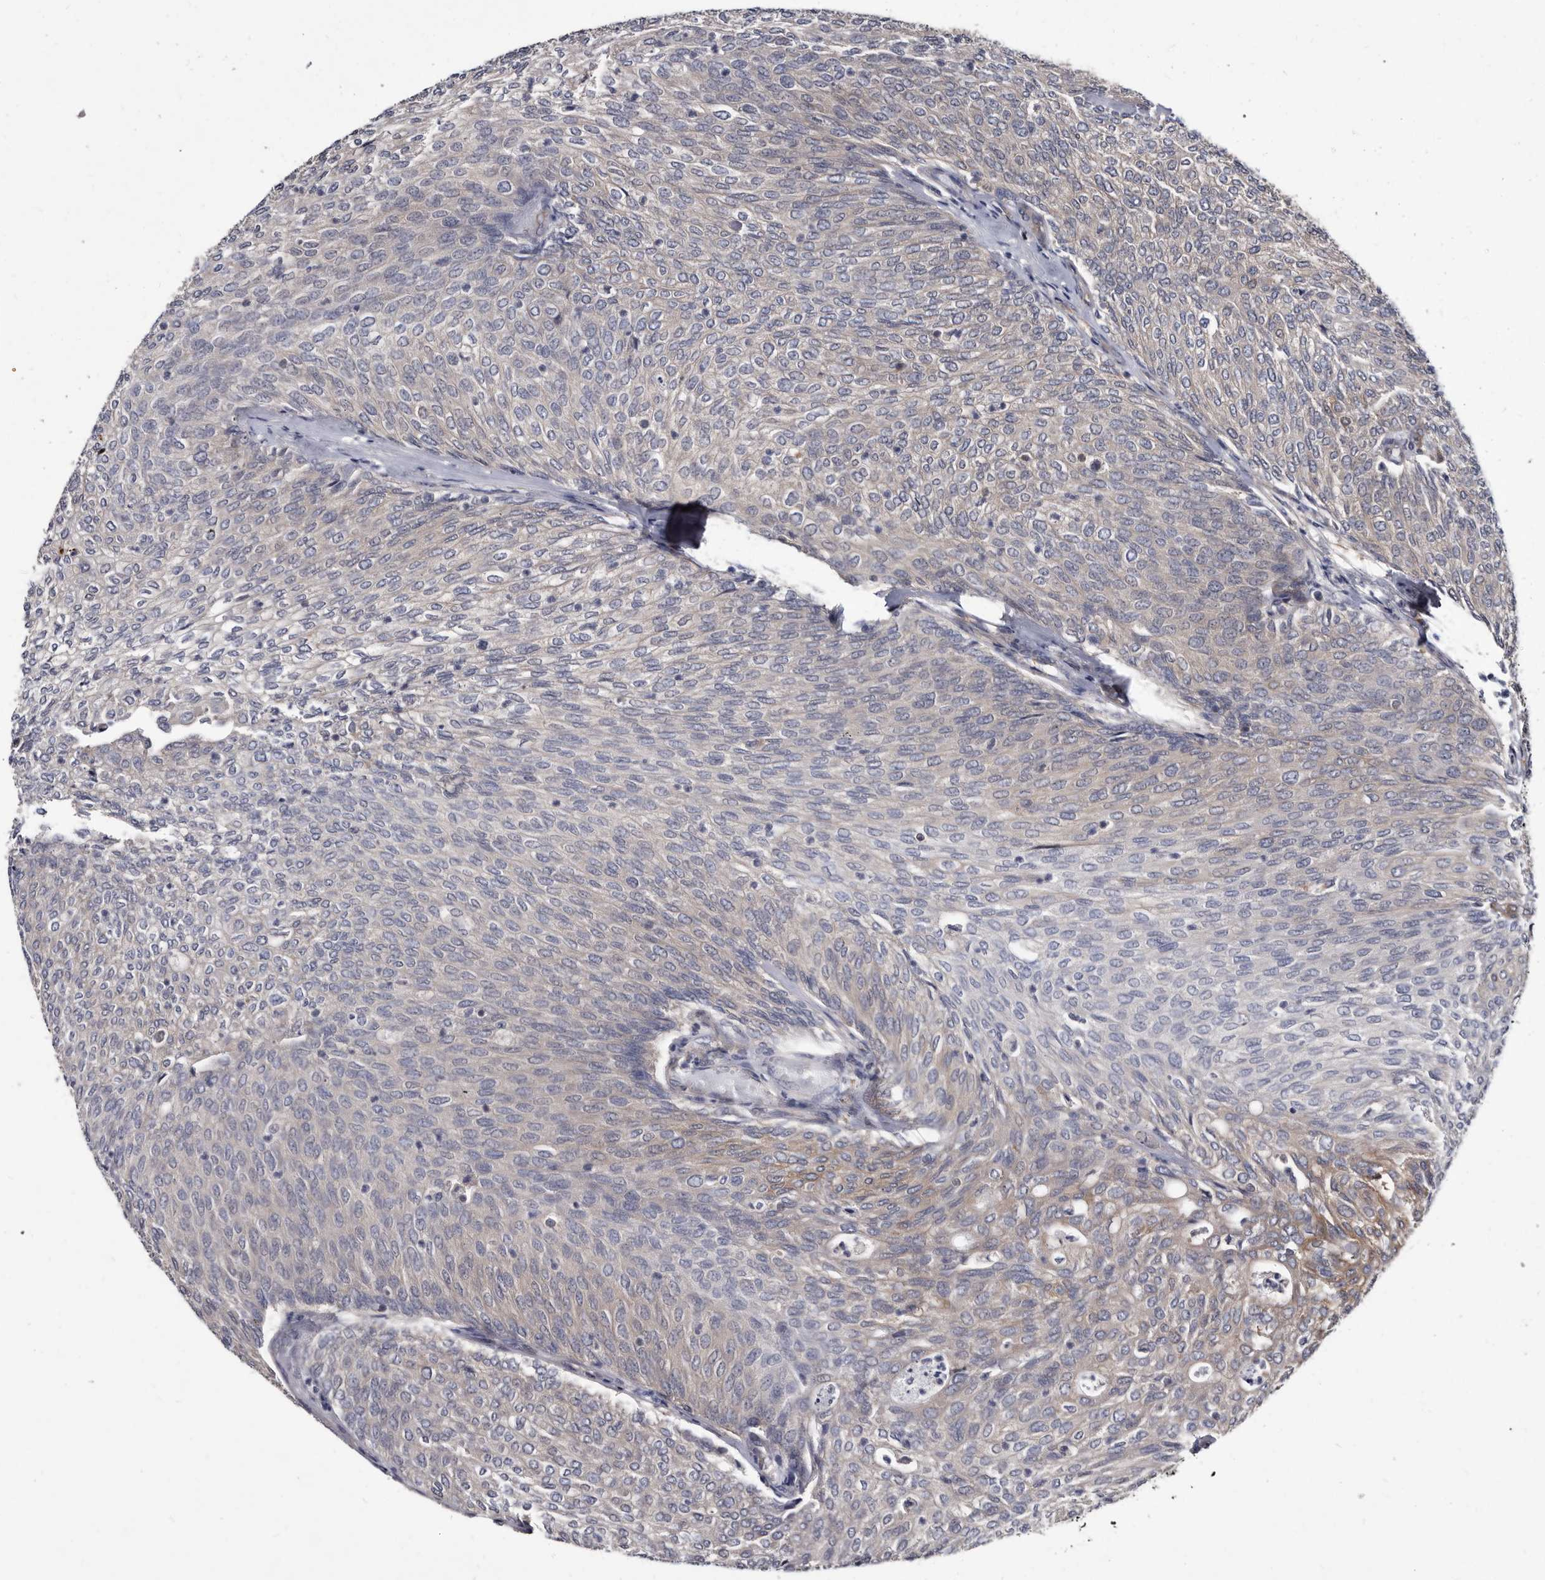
{"staining": {"intensity": "weak", "quantity": "<25%", "location": "cytoplasmic/membranous"}, "tissue": "urothelial cancer", "cell_type": "Tumor cells", "image_type": "cancer", "snomed": [{"axis": "morphology", "description": "Urothelial carcinoma, Low grade"}, {"axis": "topography", "description": "Urinary bladder"}], "caption": "This micrograph is of low-grade urothelial carcinoma stained with immunohistochemistry (IHC) to label a protein in brown with the nuclei are counter-stained blue. There is no positivity in tumor cells.", "gene": "ABCF2", "patient": {"sex": "female", "age": 79}}